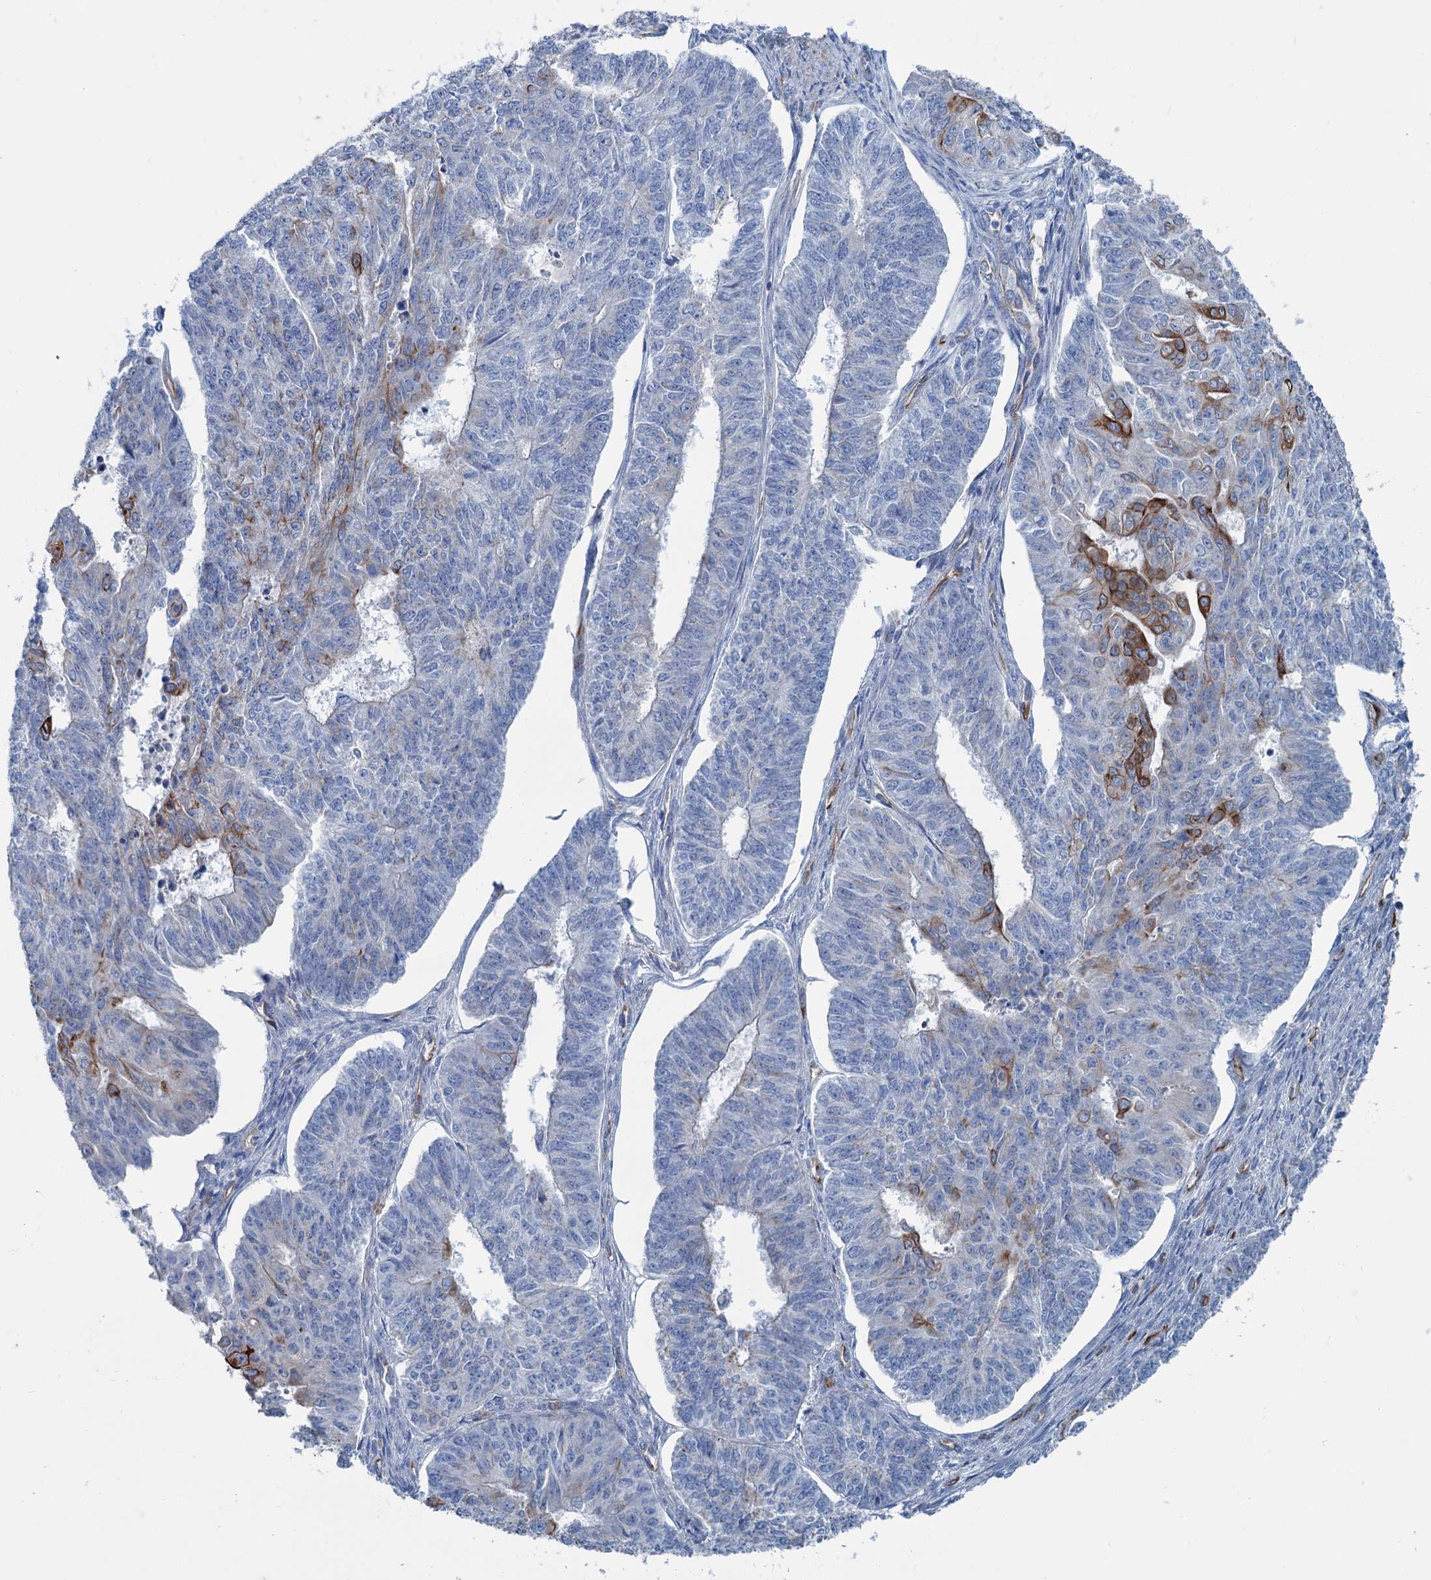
{"staining": {"intensity": "moderate", "quantity": "<25%", "location": "cytoplasmic/membranous"}, "tissue": "endometrial cancer", "cell_type": "Tumor cells", "image_type": "cancer", "snomed": [{"axis": "morphology", "description": "Adenocarcinoma, NOS"}, {"axis": "topography", "description": "Endometrium"}], "caption": "Immunohistochemical staining of endometrial cancer (adenocarcinoma) displays low levels of moderate cytoplasmic/membranous protein positivity in approximately <25% of tumor cells. Using DAB (brown) and hematoxylin (blue) stains, captured at high magnification using brightfield microscopy.", "gene": "CALCOCO1", "patient": {"sex": "female", "age": 32}}